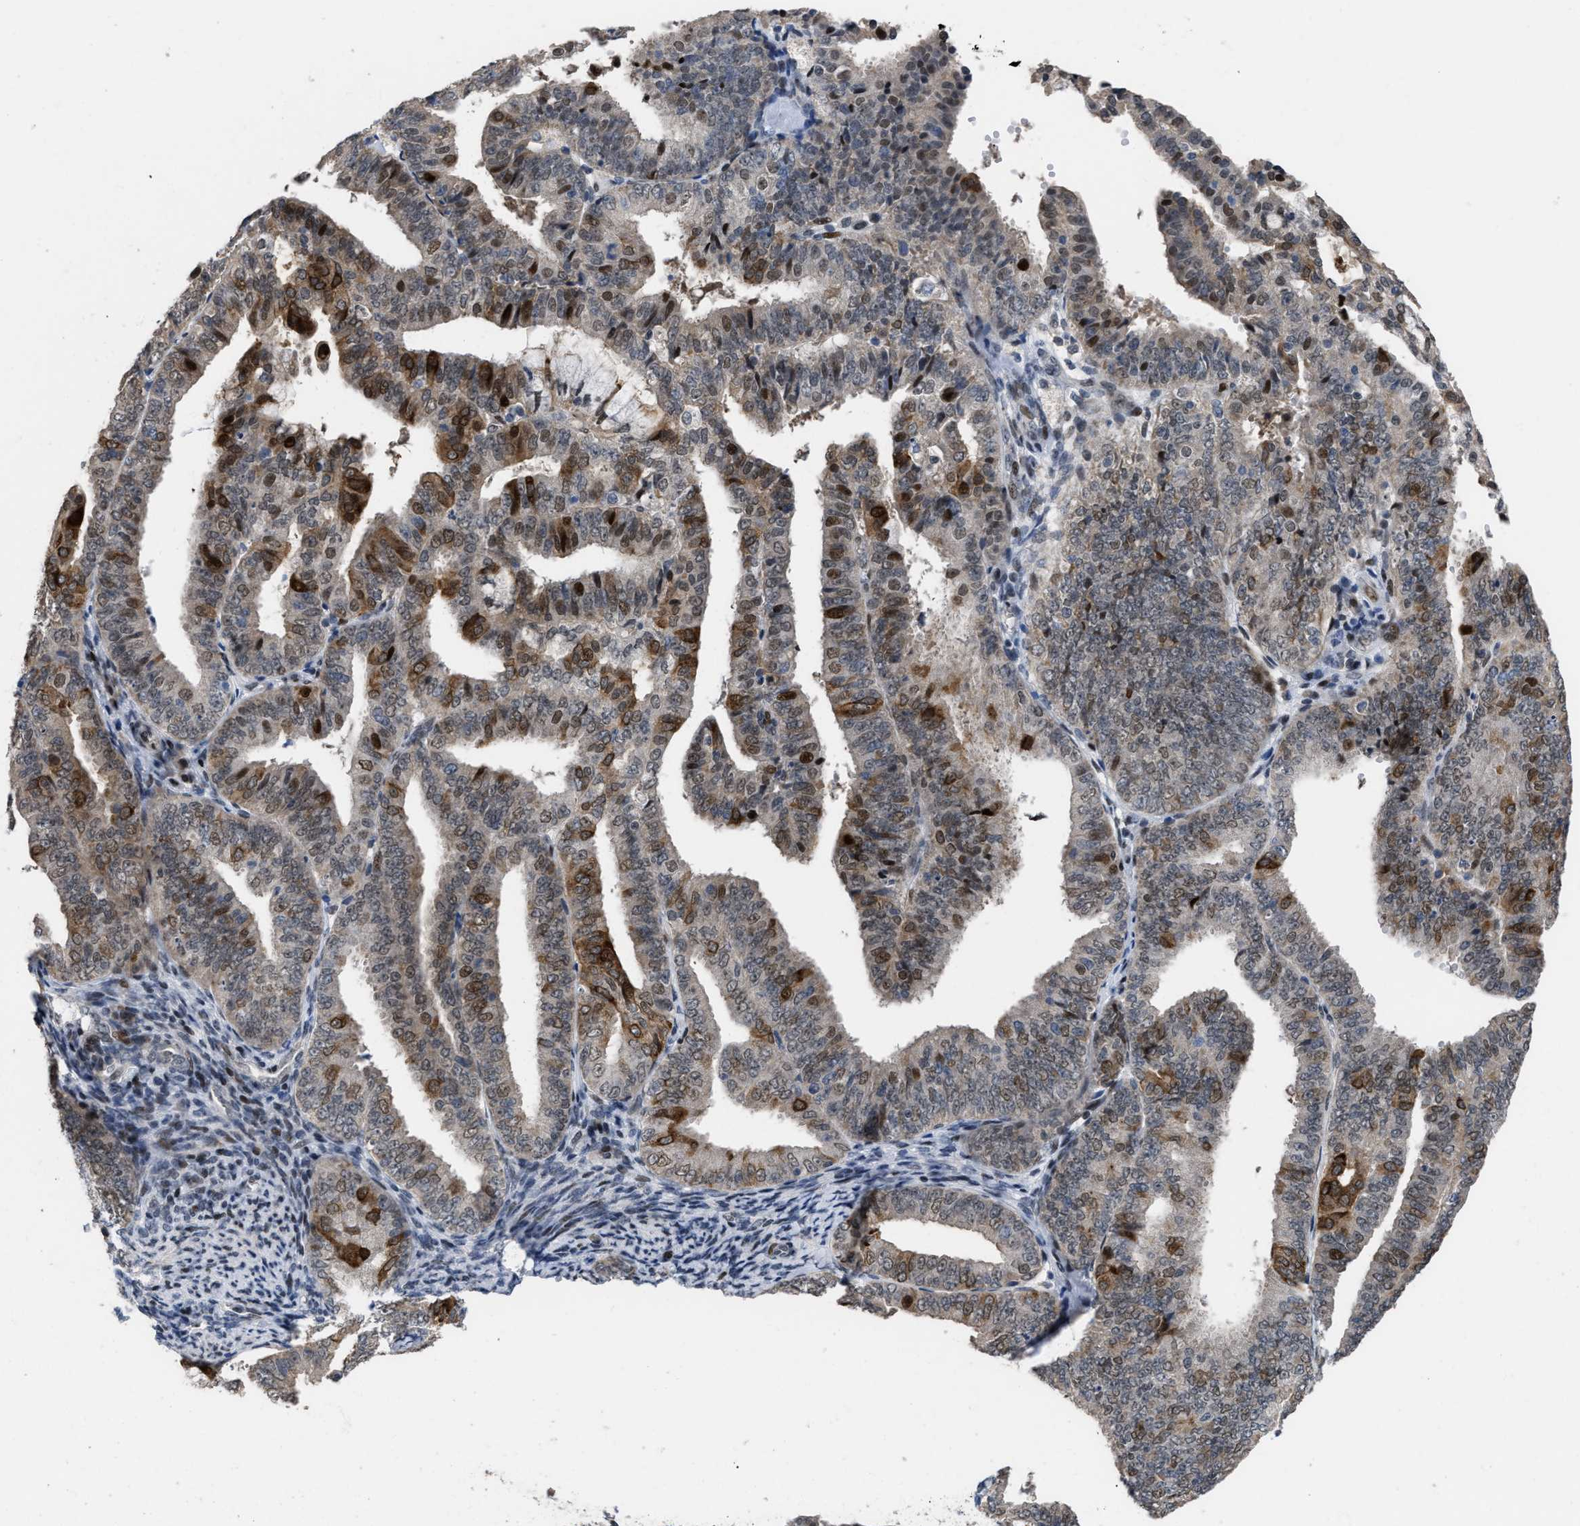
{"staining": {"intensity": "strong", "quantity": "25%-75%", "location": "cytoplasmic/membranous,nuclear"}, "tissue": "endometrial cancer", "cell_type": "Tumor cells", "image_type": "cancer", "snomed": [{"axis": "morphology", "description": "Adenocarcinoma, NOS"}, {"axis": "topography", "description": "Endometrium"}], "caption": "Tumor cells exhibit strong cytoplasmic/membranous and nuclear staining in about 25%-75% of cells in endometrial cancer (adenocarcinoma).", "gene": "SETDB1", "patient": {"sex": "female", "age": 63}}